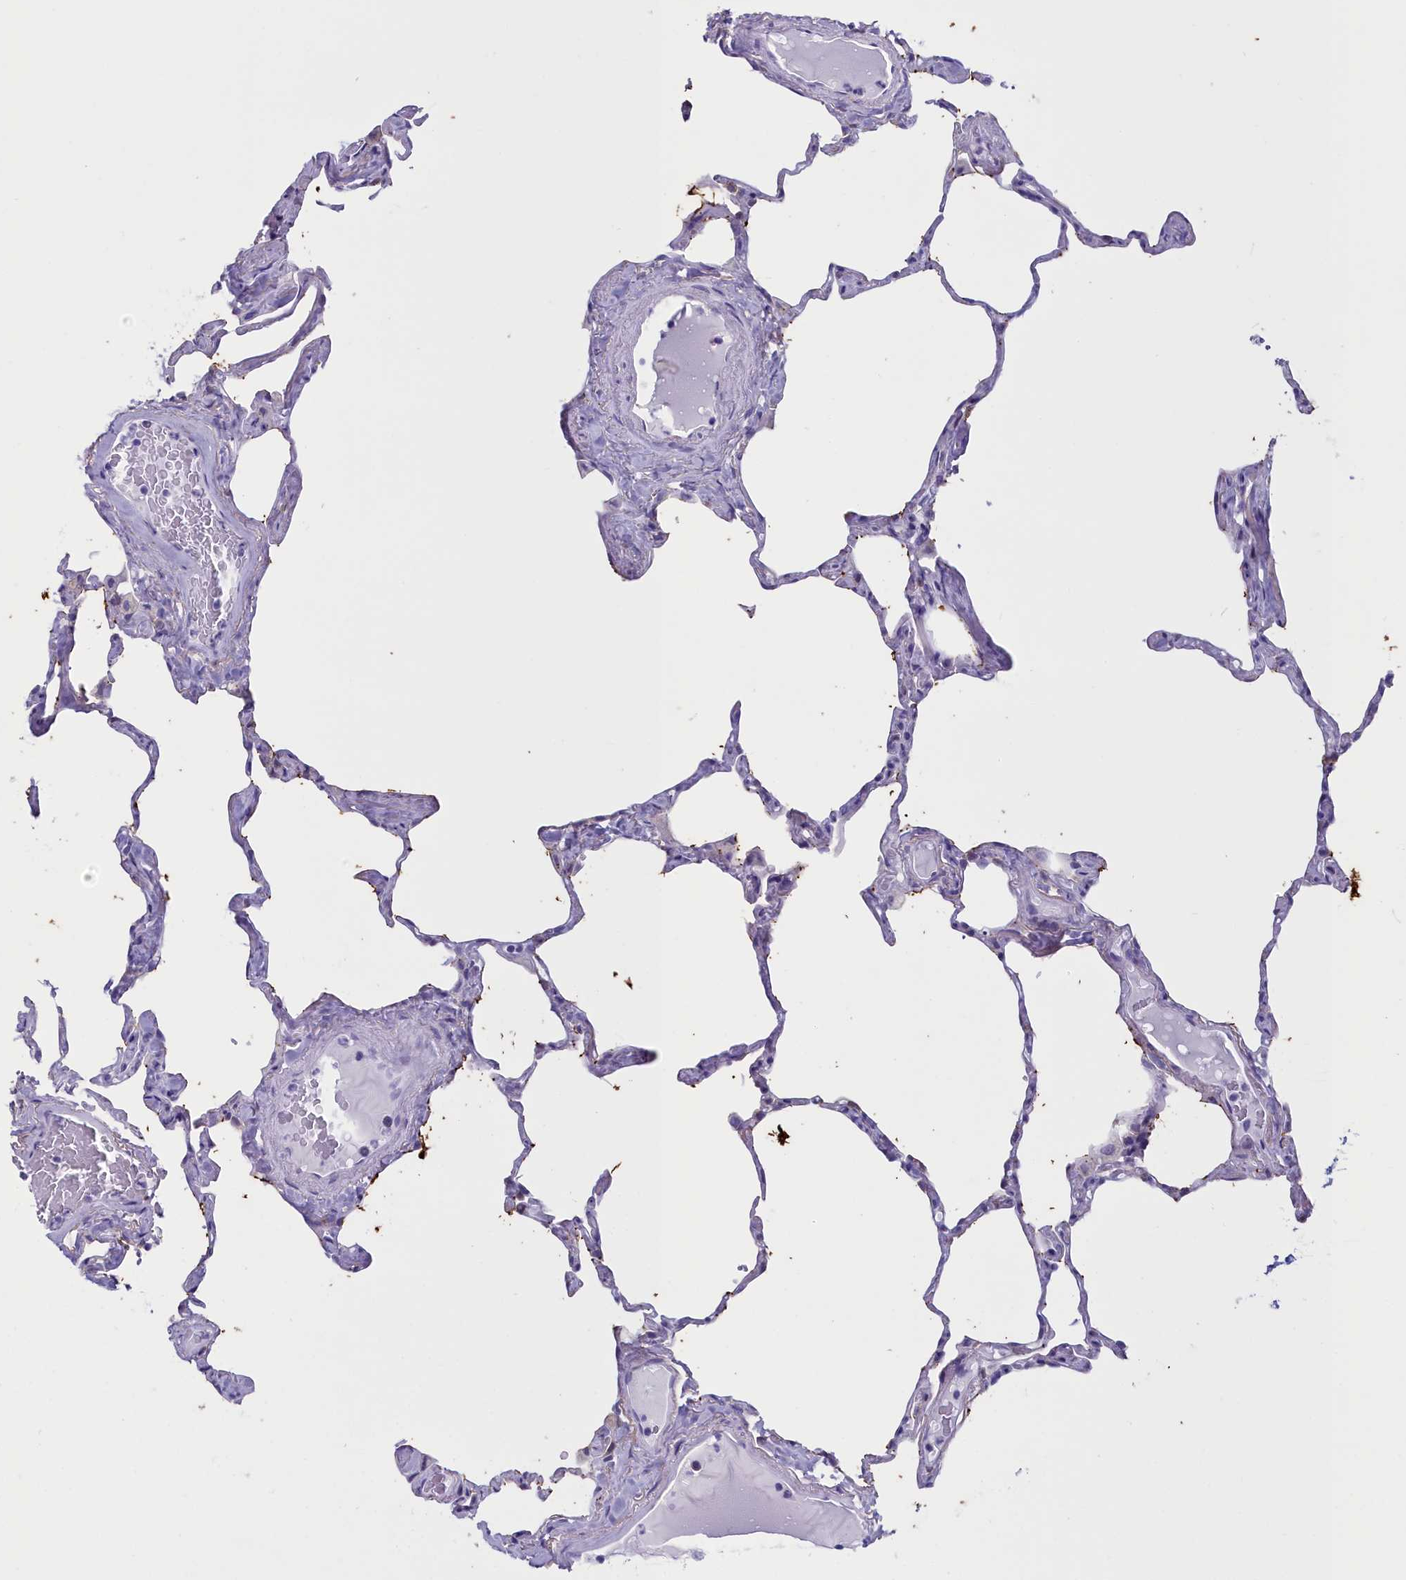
{"staining": {"intensity": "negative", "quantity": "none", "location": "none"}, "tissue": "lung", "cell_type": "Alveolar cells", "image_type": "normal", "snomed": [{"axis": "morphology", "description": "Normal tissue, NOS"}, {"axis": "topography", "description": "Lung"}], "caption": "High power microscopy micrograph of an immunohistochemistry (IHC) micrograph of unremarkable lung, revealing no significant expression in alveolar cells.", "gene": "MAP6", "patient": {"sex": "male", "age": 65}}